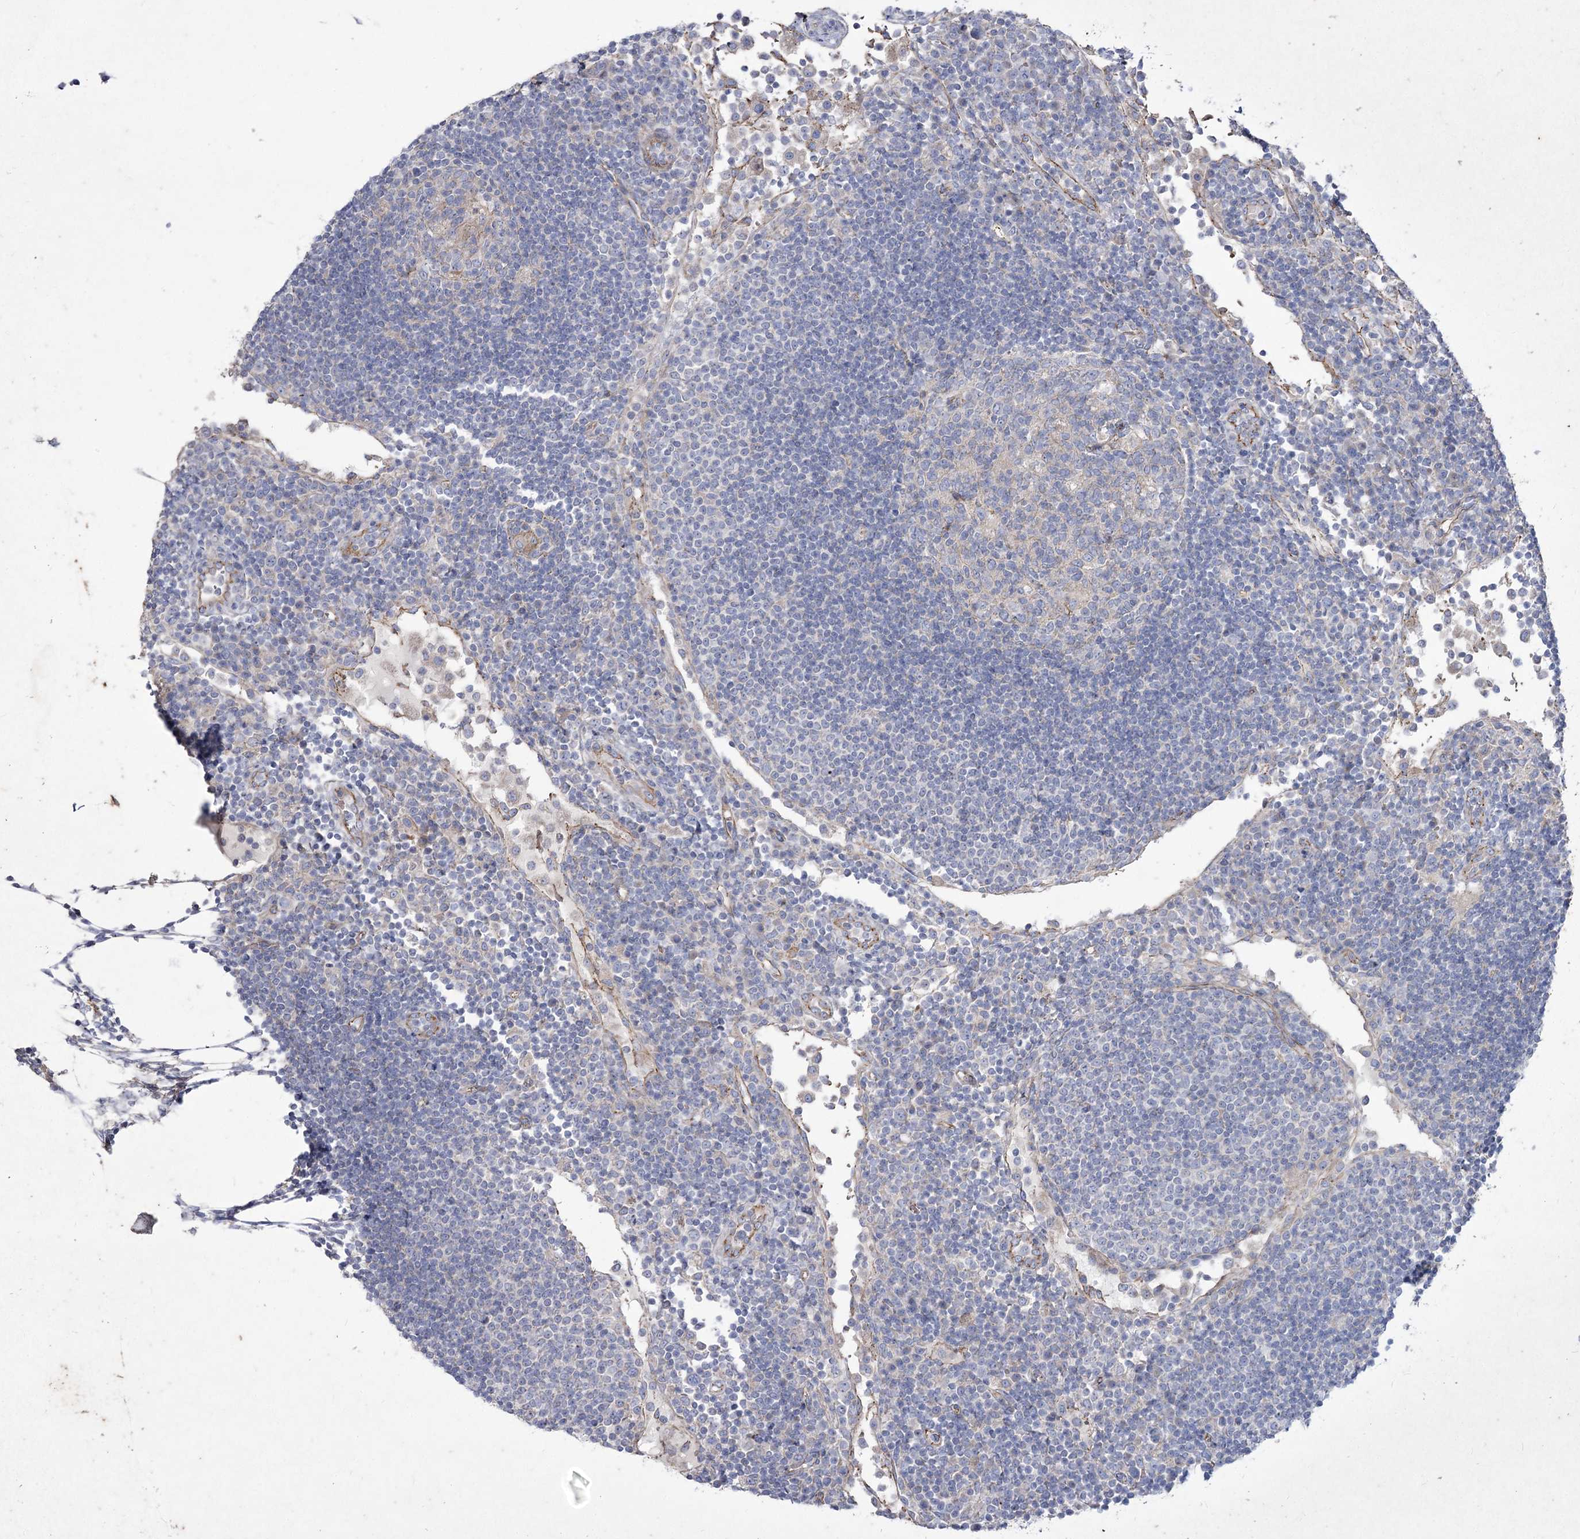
{"staining": {"intensity": "negative", "quantity": "none", "location": "none"}, "tissue": "lymph node", "cell_type": "Germinal center cells", "image_type": "normal", "snomed": [{"axis": "morphology", "description": "Normal tissue, NOS"}, {"axis": "topography", "description": "Lymph node"}], "caption": "An immunohistochemistry (IHC) micrograph of normal lymph node is shown. There is no staining in germinal center cells of lymph node. (DAB immunohistochemistry (IHC), high magnification).", "gene": "LDLRAD3", "patient": {"sex": "female", "age": 53}}